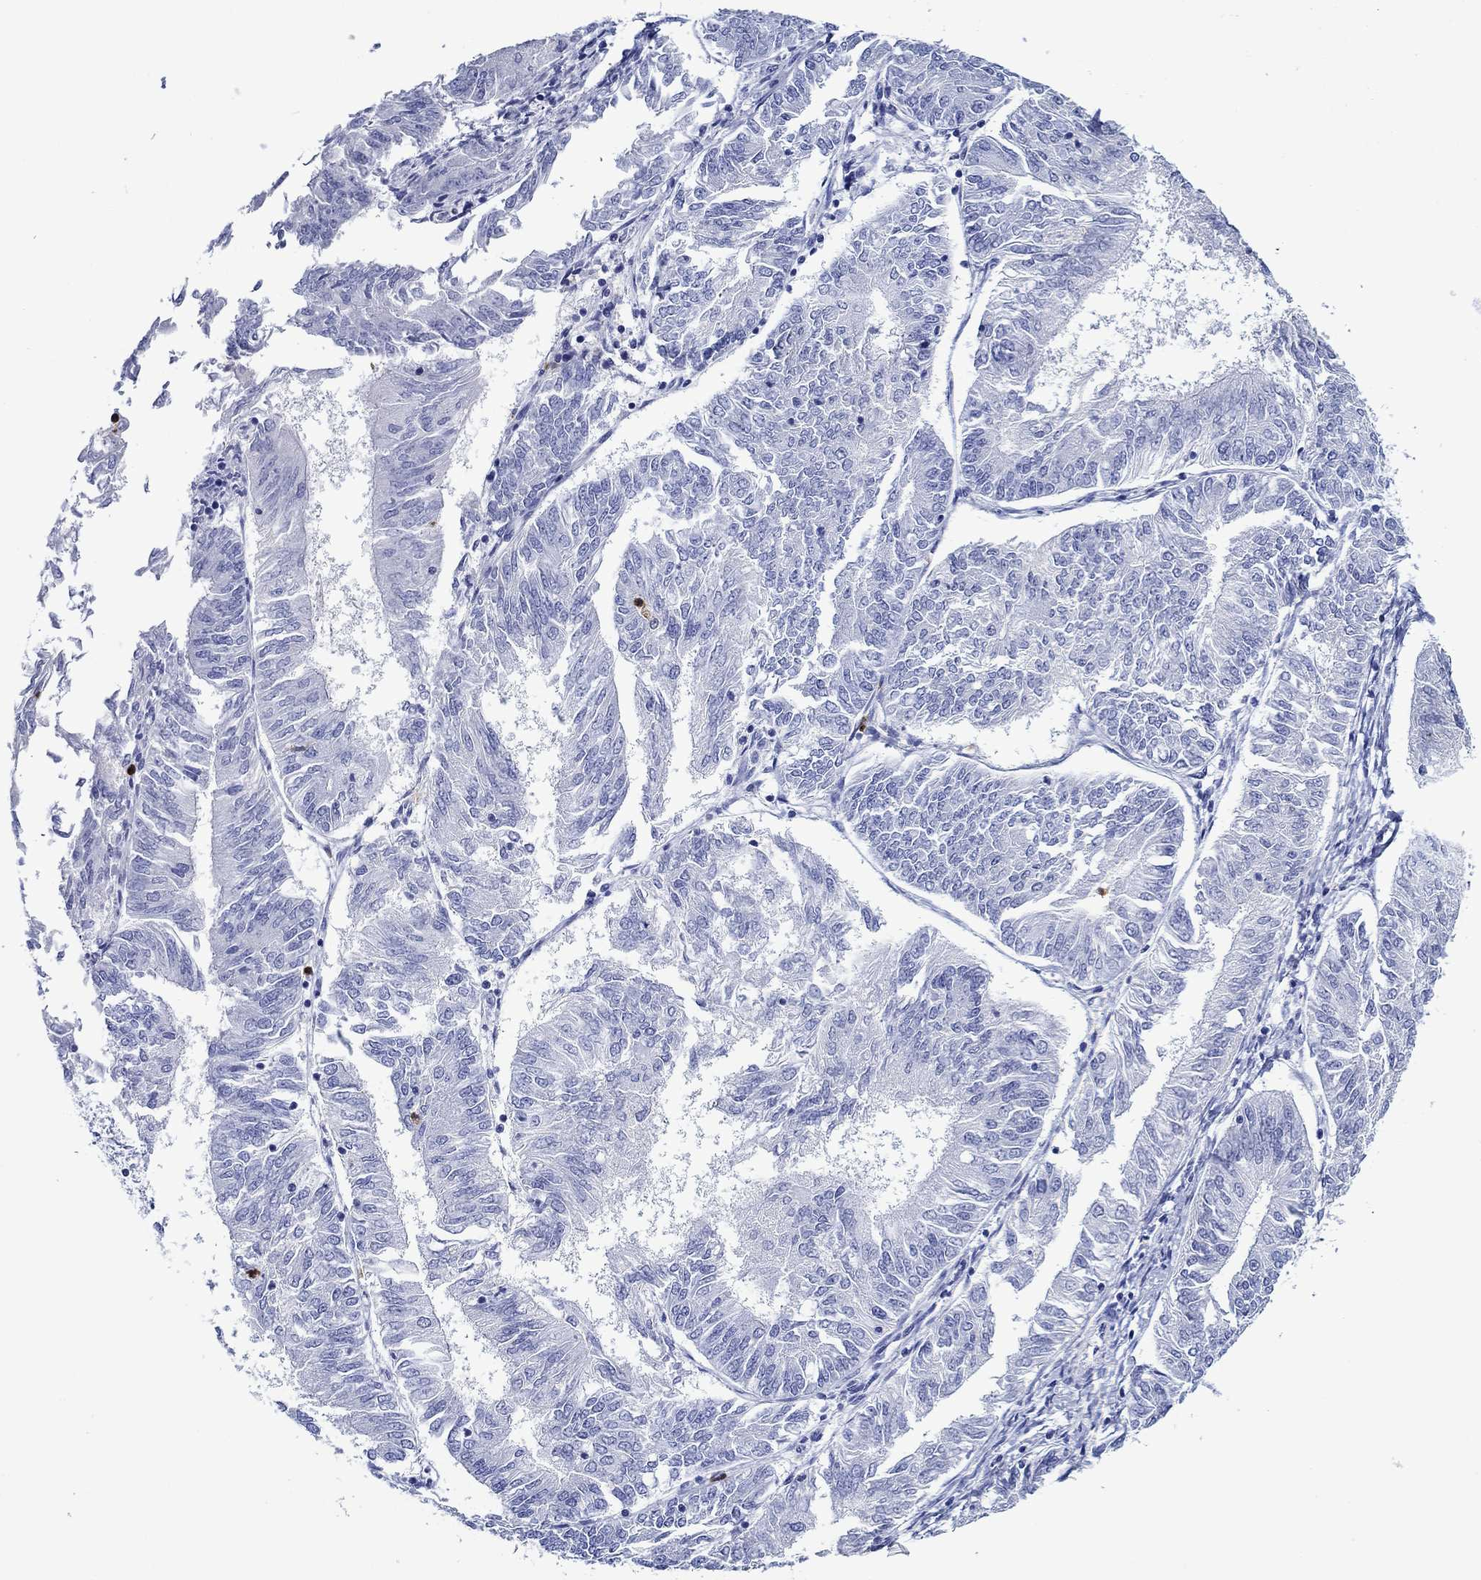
{"staining": {"intensity": "negative", "quantity": "none", "location": "none"}, "tissue": "endometrial cancer", "cell_type": "Tumor cells", "image_type": "cancer", "snomed": [{"axis": "morphology", "description": "Adenocarcinoma, NOS"}, {"axis": "topography", "description": "Endometrium"}], "caption": "Endometrial cancer was stained to show a protein in brown. There is no significant expression in tumor cells.", "gene": "EPX", "patient": {"sex": "female", "age": 58}}